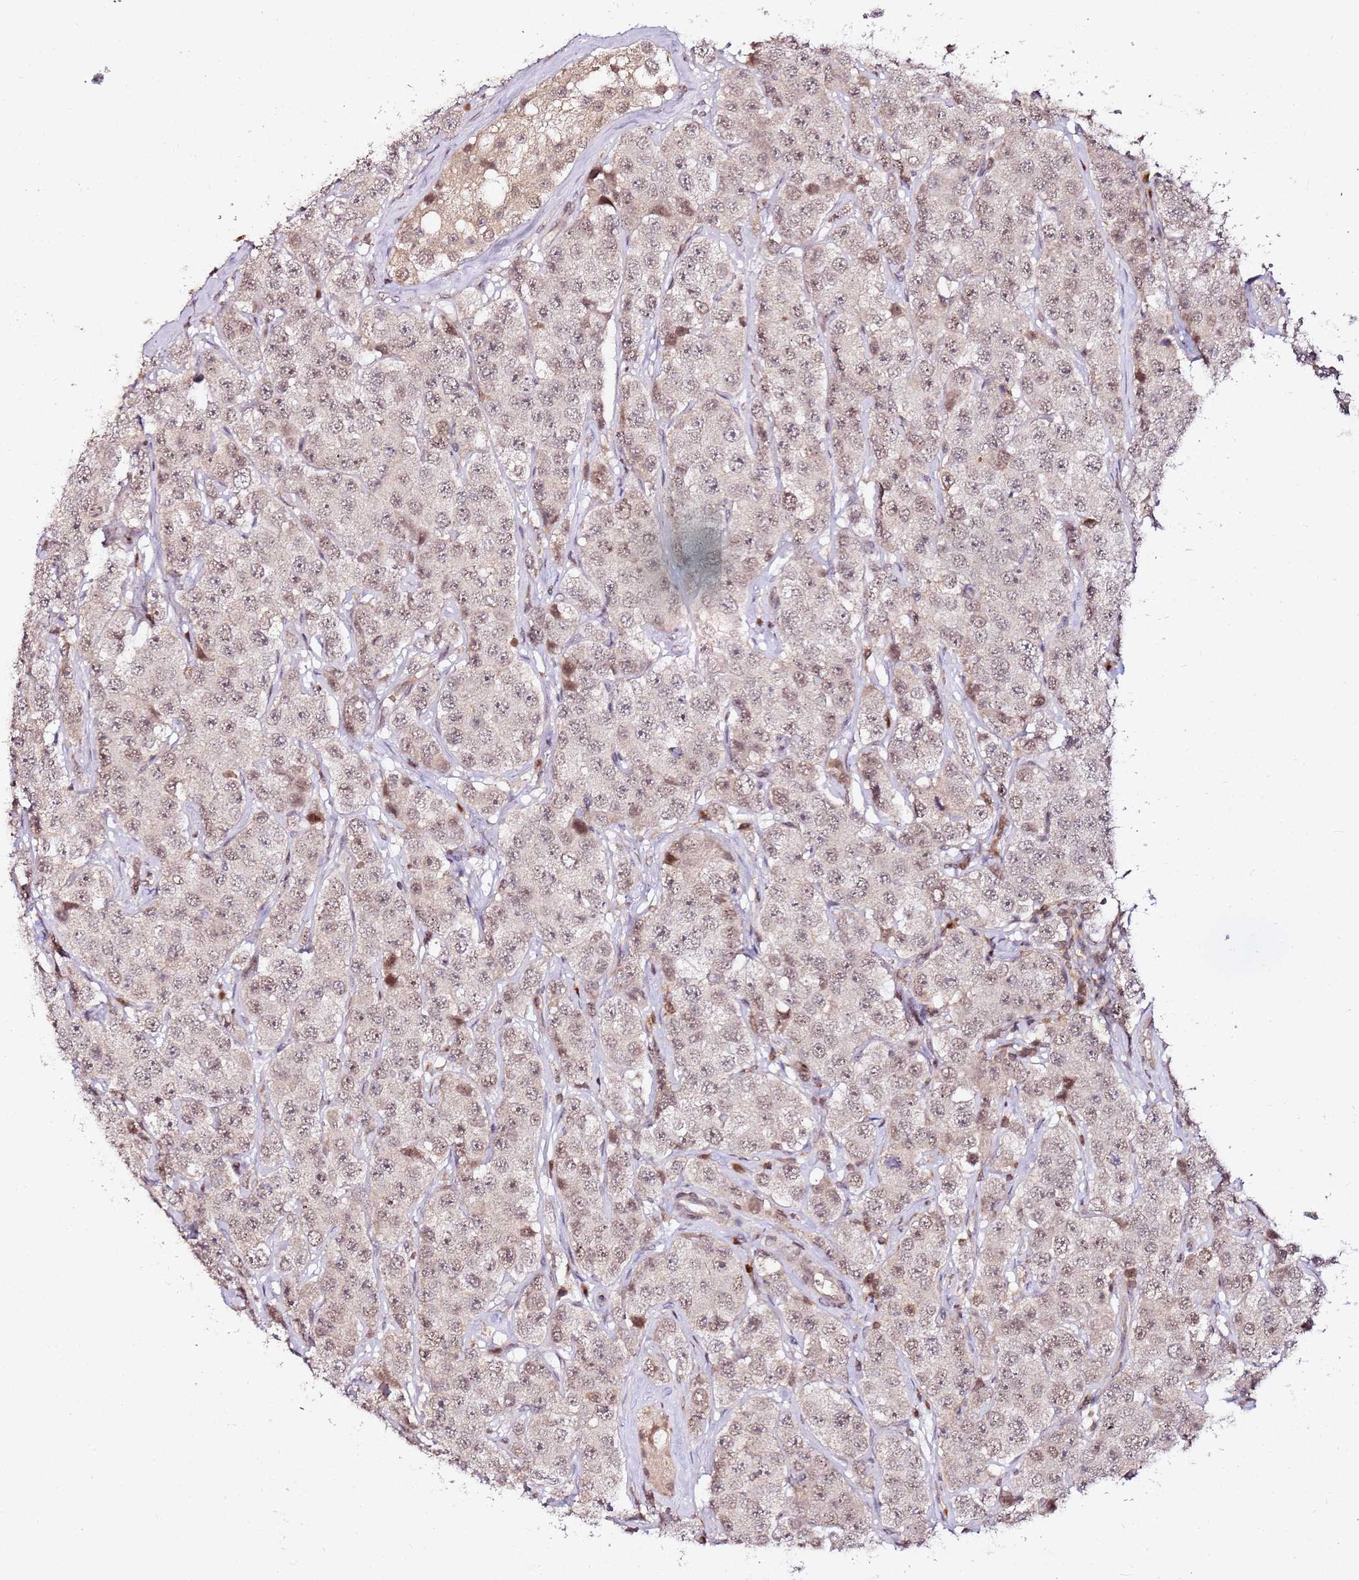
{"staining": {"intensity": "weak", "quantity": ">75%", "location": "nuclear"}, "tissue": "testis cancer", "cell_type": "Tumor cells", "image_type": "cancer", "snomed": [{"axis": "morphology", "description": "Seminoma, NOS"}, {"axis": "topography", "description": "Testis"}], "caption": "Immunohistochemistry (IHC) photomicrograph of neoplastic tissue: human testis cancer (seminoma) stained using IHC shows low levels of weak protein expression localized specifically in the nuclear of tumor cells, appearing as a nuclear brown color.", "gene": "OR5V1", "patient": {"sex": "male", "age": 28}}